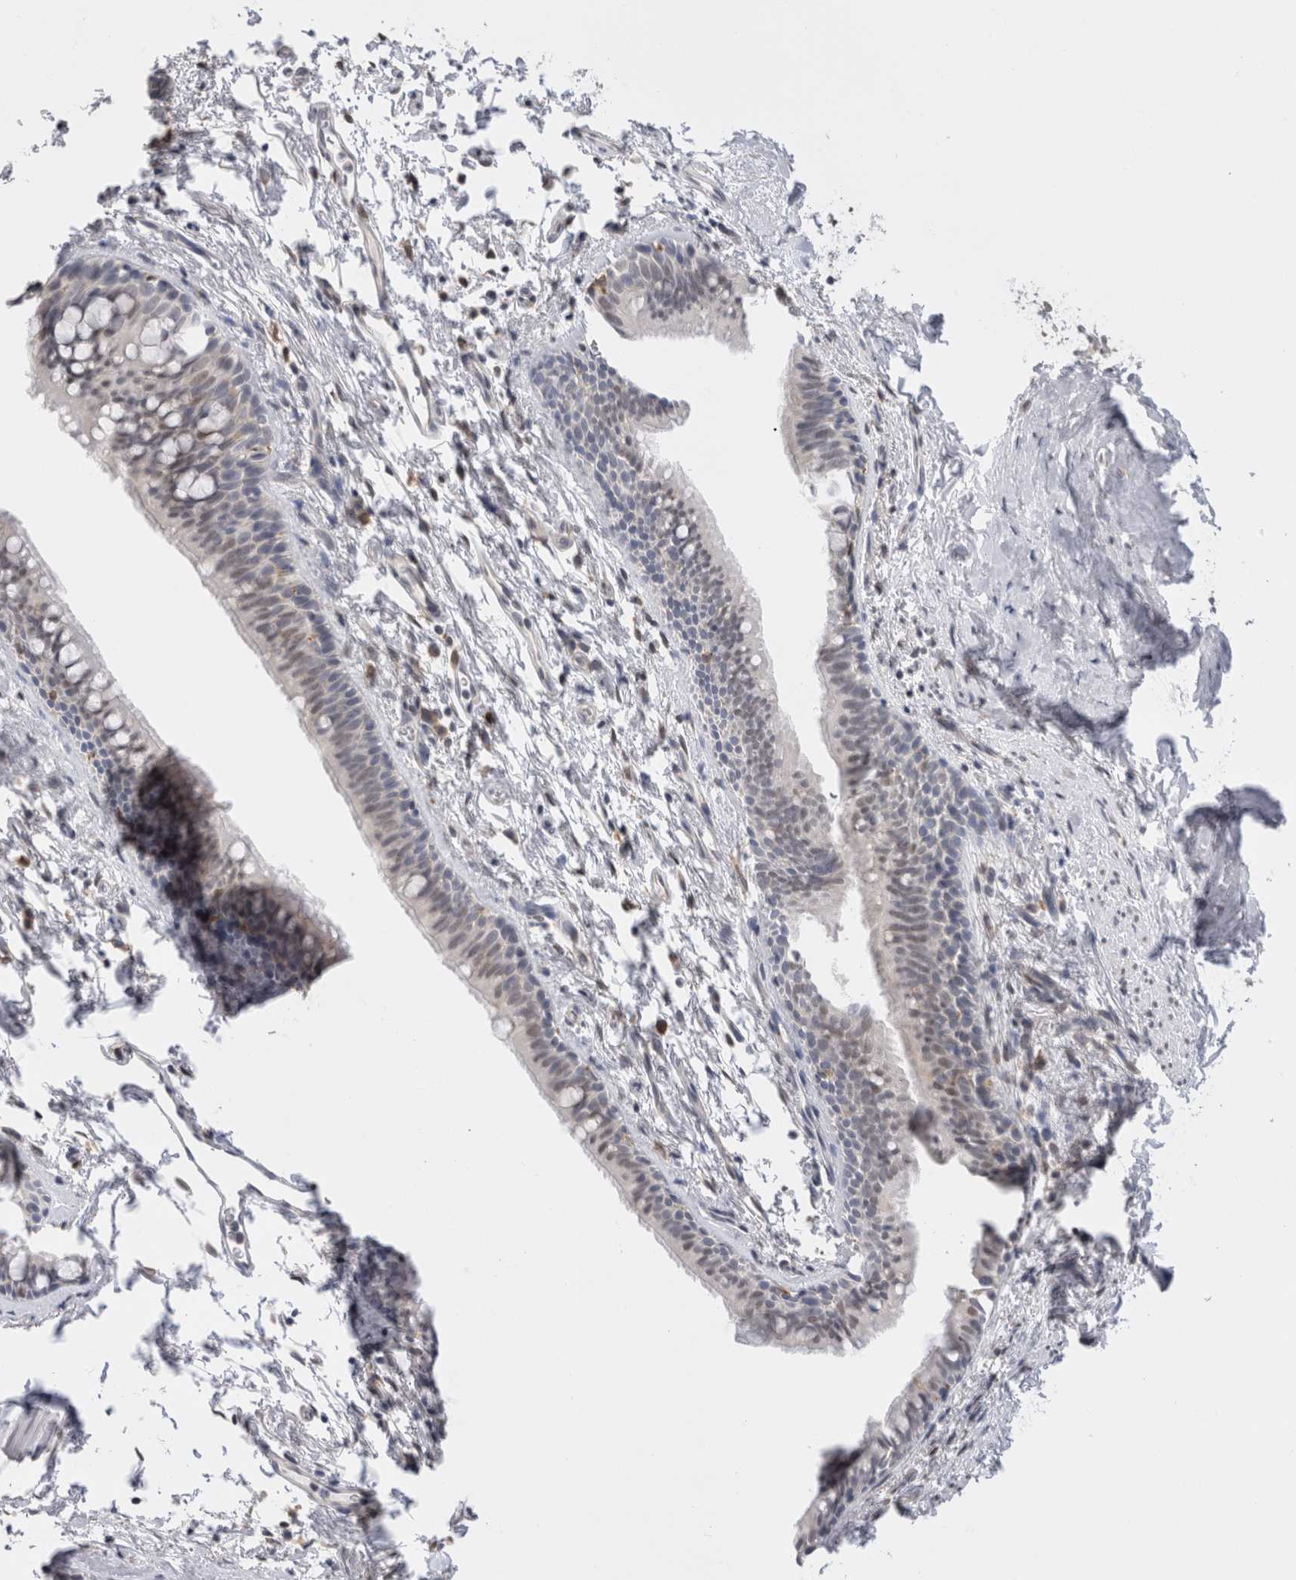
{"staining": {"intensity": "negative", "quantity": "none", "location": "none"}, "tissue": "bronchus", "cell_type": "Respiratory epithelial cells", "image_type": "normal", "snomed": [{"axis": "morphology", "description": "Normal tissue, NOS"}, {"axis": "topography", "description": "Cartilage tissue"}, {"axis": "topography", "description": "Bronchus"}, {"axis": "topography", "description": "Lung"}], "caption": "A high-resolution micrograph shows IHC staining of normal bronchus, which demonstrates no significant staining in respiratory epithelial cells. The staining is performed using DAB brown chromogen with nuclei counter-stained in using hematoxylin.", "gene": "VCPIP1", "patient": {"sex": "male", "age": 64}}